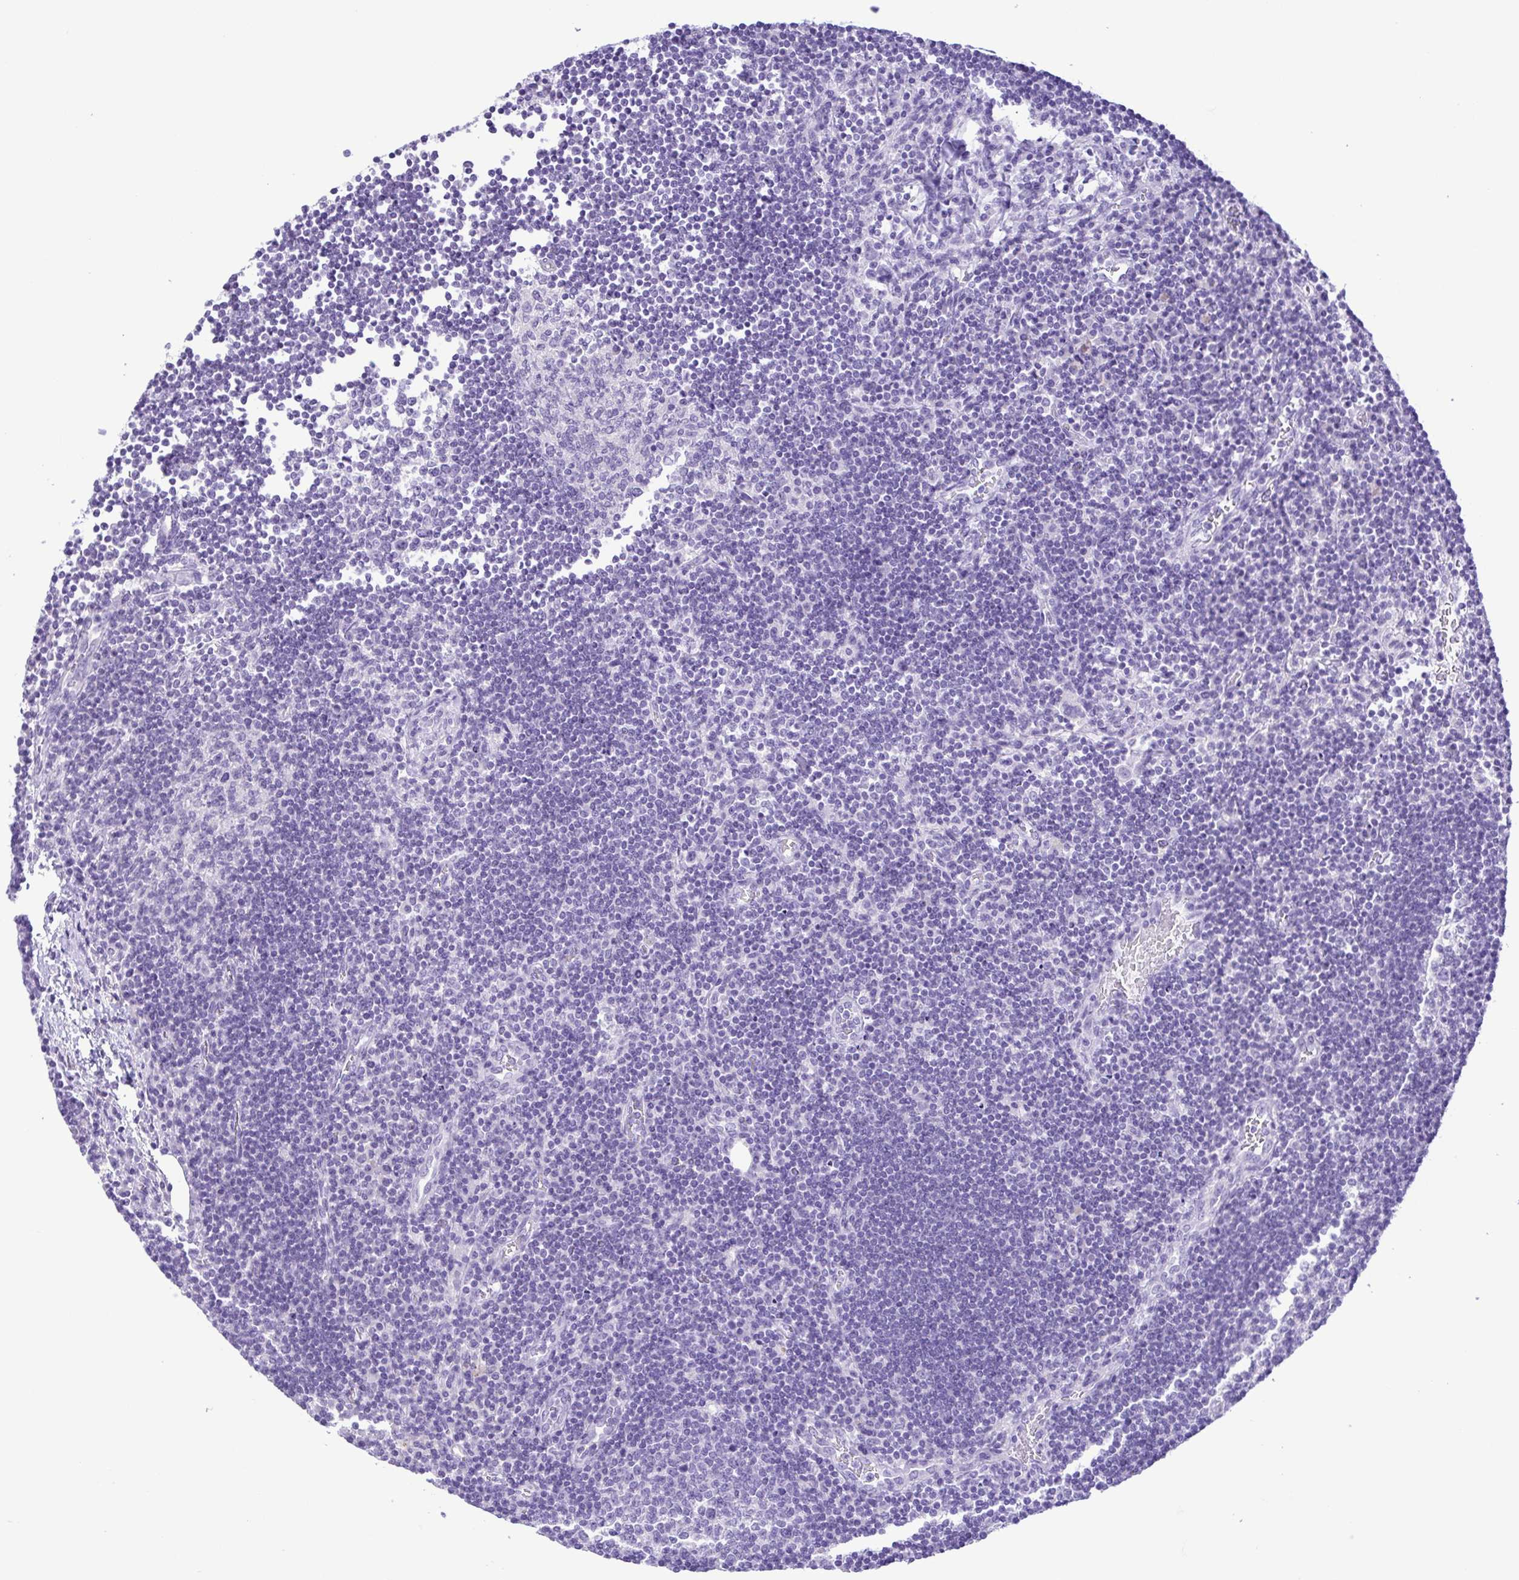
{"staining": {"intensity": "negative", "quantity": "none", "location": "none"}, "tissue": "lymph node", "cell_type": "Germinal center cells", "image_type": "normal", "snomed": [{"axis": "morphology", "description": "Normal tissue, NOS"}, {"axis": "topography", "description": "Lymph node"}], "caption": "Lymph node stained for a protein using IHC exhibits no staining germinal center cells.", "gene": "CASP14", "patient": {"sex": "male", "age": 67}}